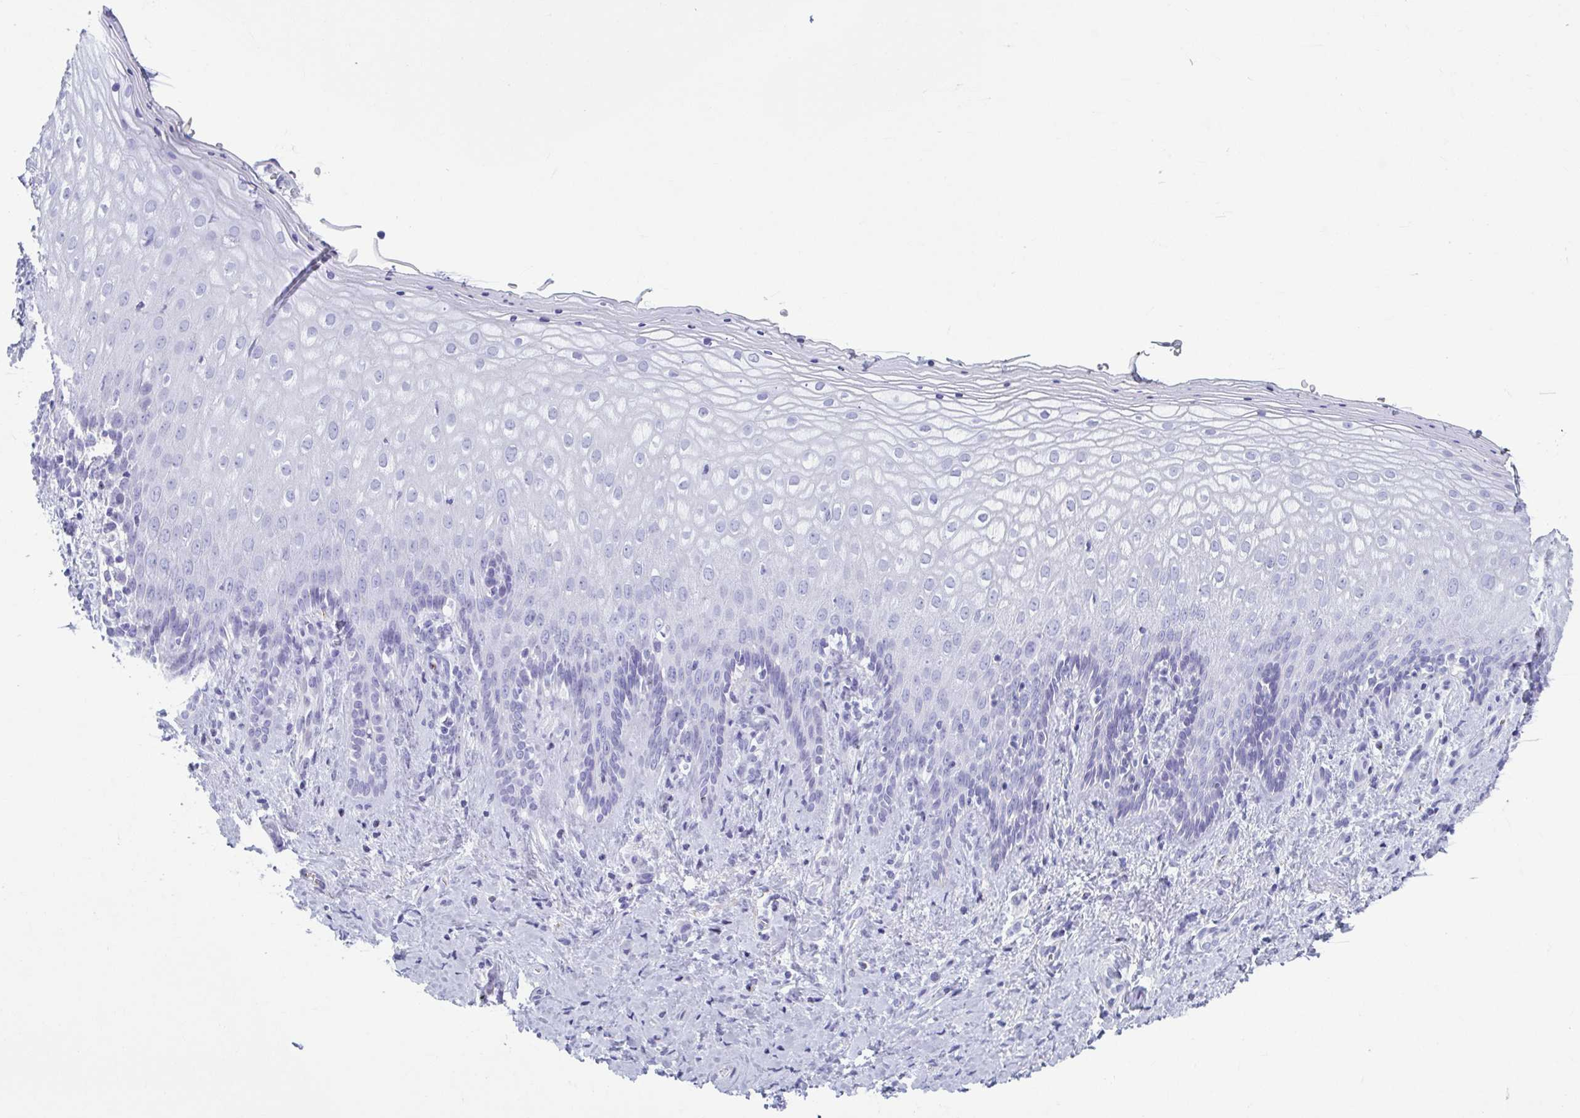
{"staining": {"intensity": "negative", "quantity": "none", "location": "none"}, "tissue": "vagina", "cell_type": "Squamous epithelial cells", "image_type": "normal", "snomed": [{"axis": "morphology", "description": "Normal tissue, NOS"}, {"axis": "topography", "description": "Vagina"}], "caption": "A photomicrograph of human vagina is negative for staining in squamous epithelial cells.", "gene": "TCEAL3", "patient": {"sex": "female", "age": 42}}